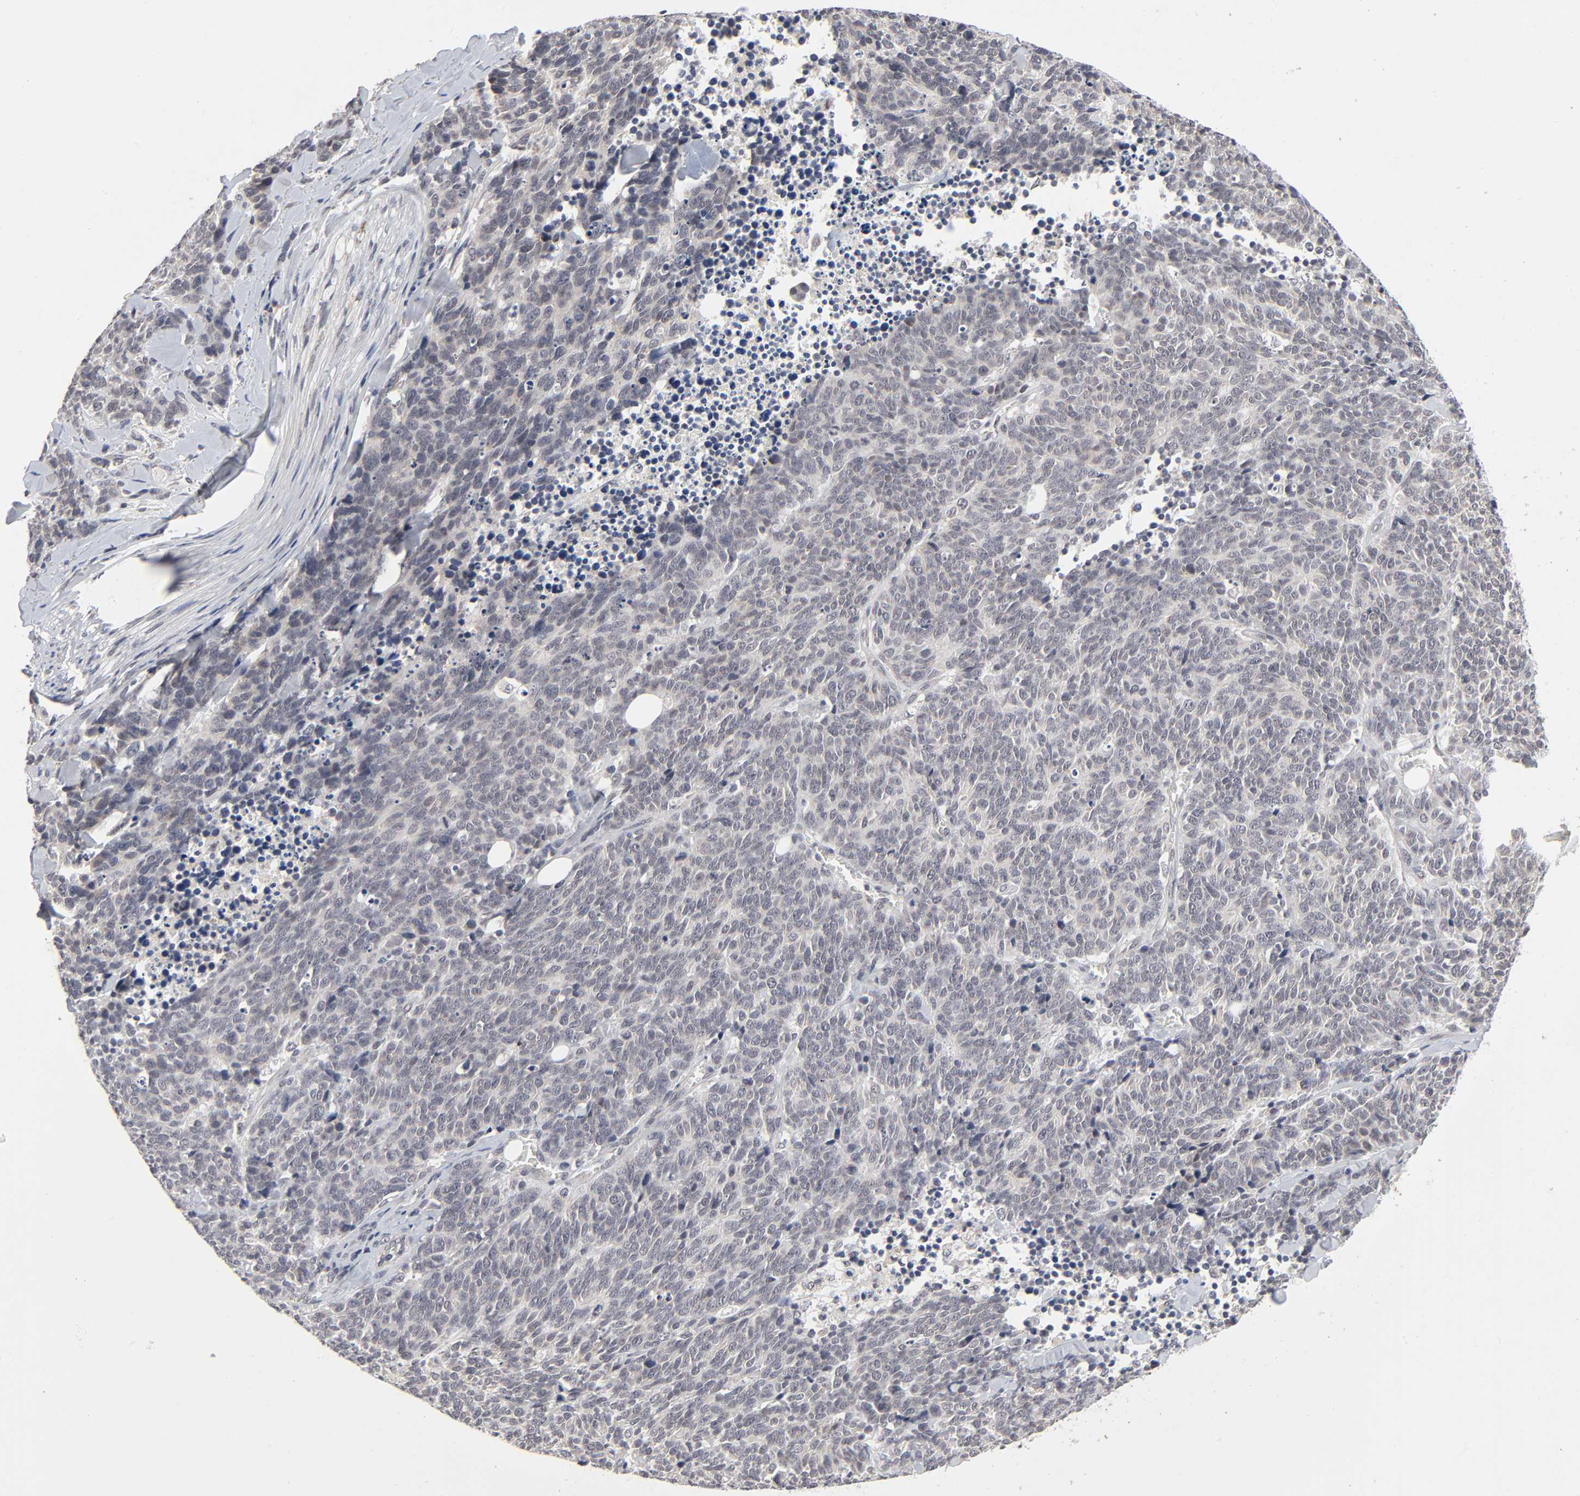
{"staining": {"intensity": "negative", "quantity": "none", "location": "none"}, "tissue": "lung cancer", "cell_type": "Tumor cells", "image_type": "cancer", "snomed": [{"axis": "morphology", "description": "Neoplasm, malignant, NOS"}, {"axis": "topography", "description": "Lung"}], "caption": "Lung cancer (malignant neoplasm) stained for a protein using IHC demonstrates no expression tumor cells.", "gene": "AUH", "patient": {"sex": "female", "age": 58}}